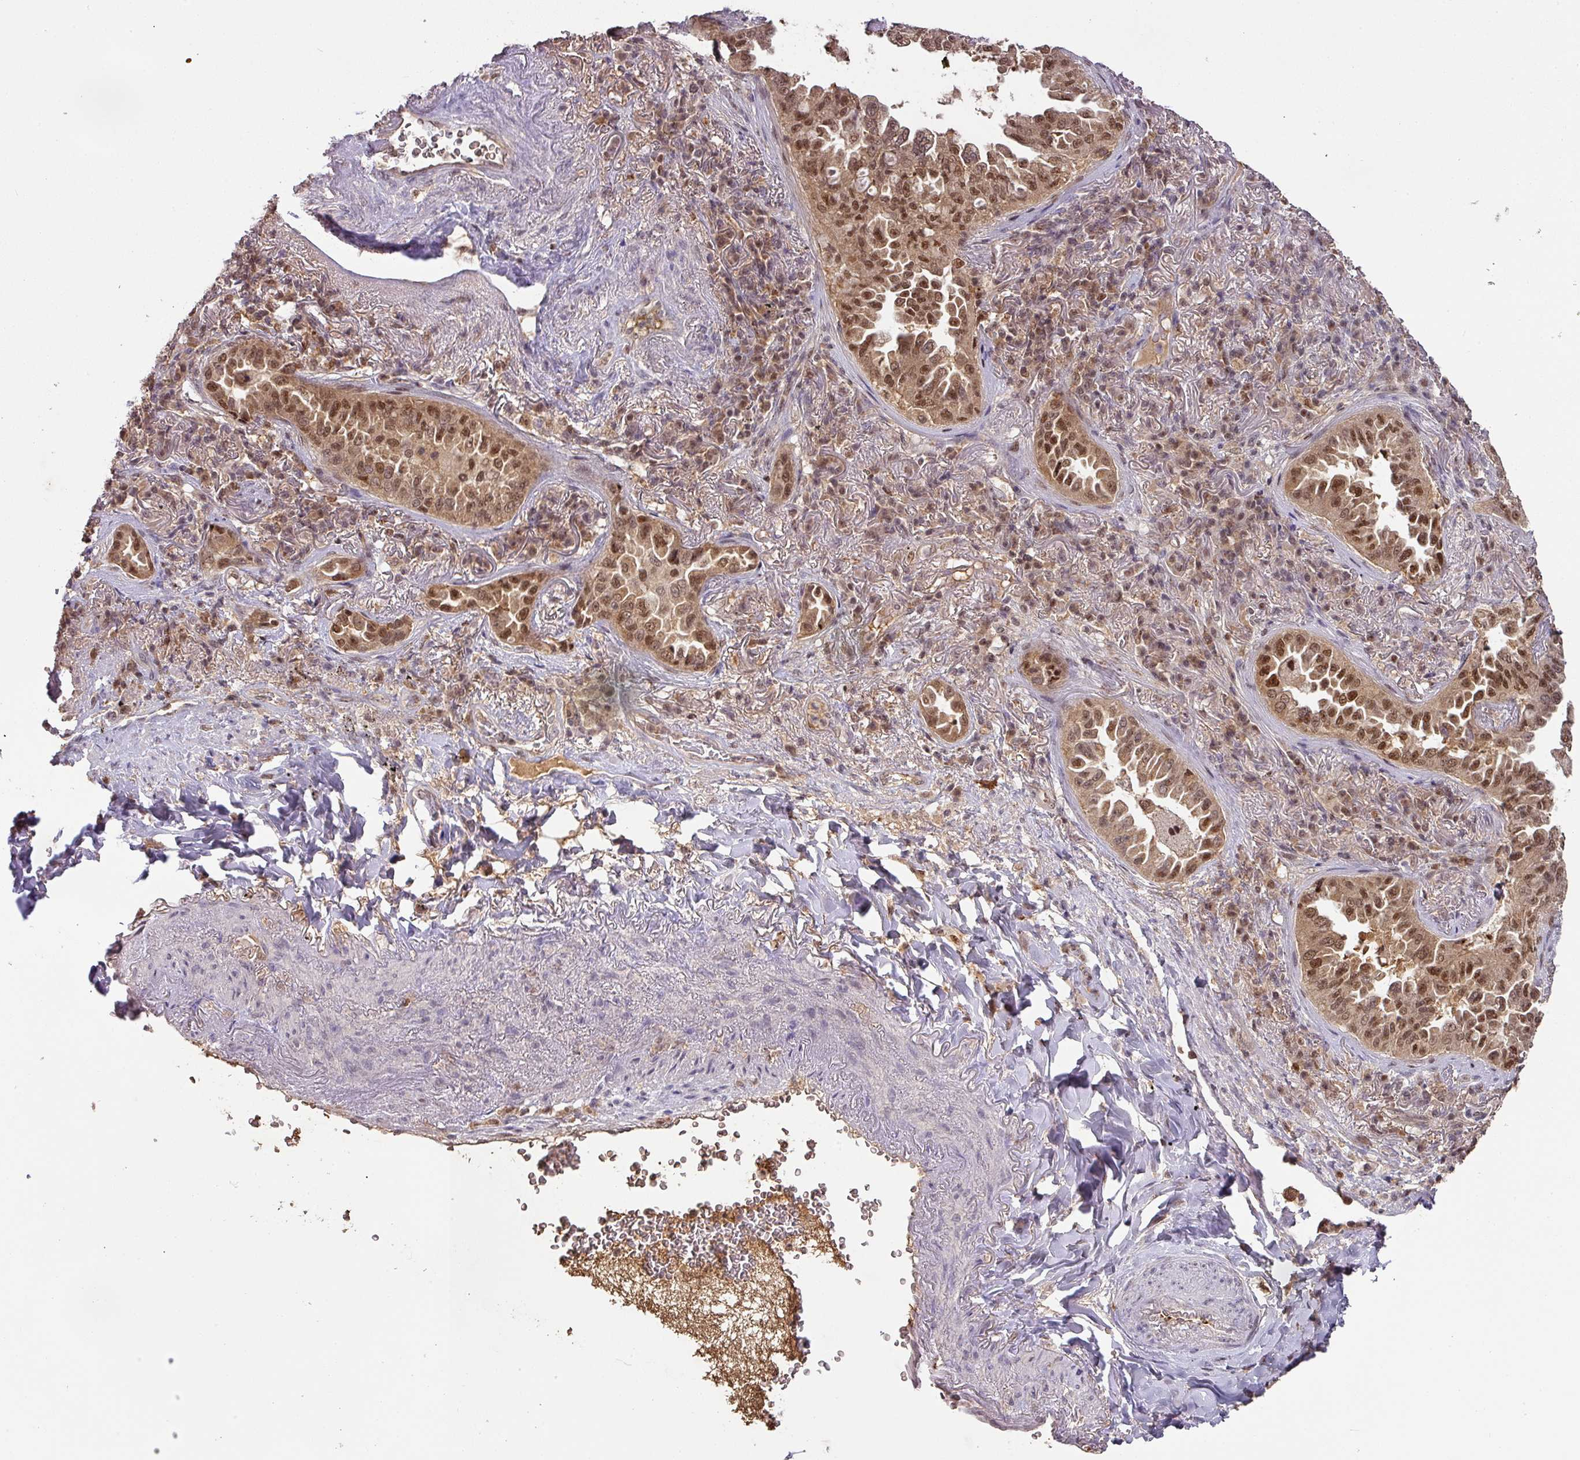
{"staining": {"intensity": "moderate", "quantity": ">75%", "location": "cytoplasmic/membranous,nuclear"}, "tissue": "lung cancer", "cell_type": "Tumor cells", "image_type": "cancer", "snomed": [{"axis": "morphology", "description": "Adenocarcinoma, NOS"}, {"axis": "topography", "description": "Lung"}], "caption": "Protein expression analysis of adenocarcinoma (lung) displays moderate cytoplasmic/membranous and nuclear expression in approximately >75% of tumor cells.", "gene": "RANBP9", "patient": {"sex": "female", "age": 69}}